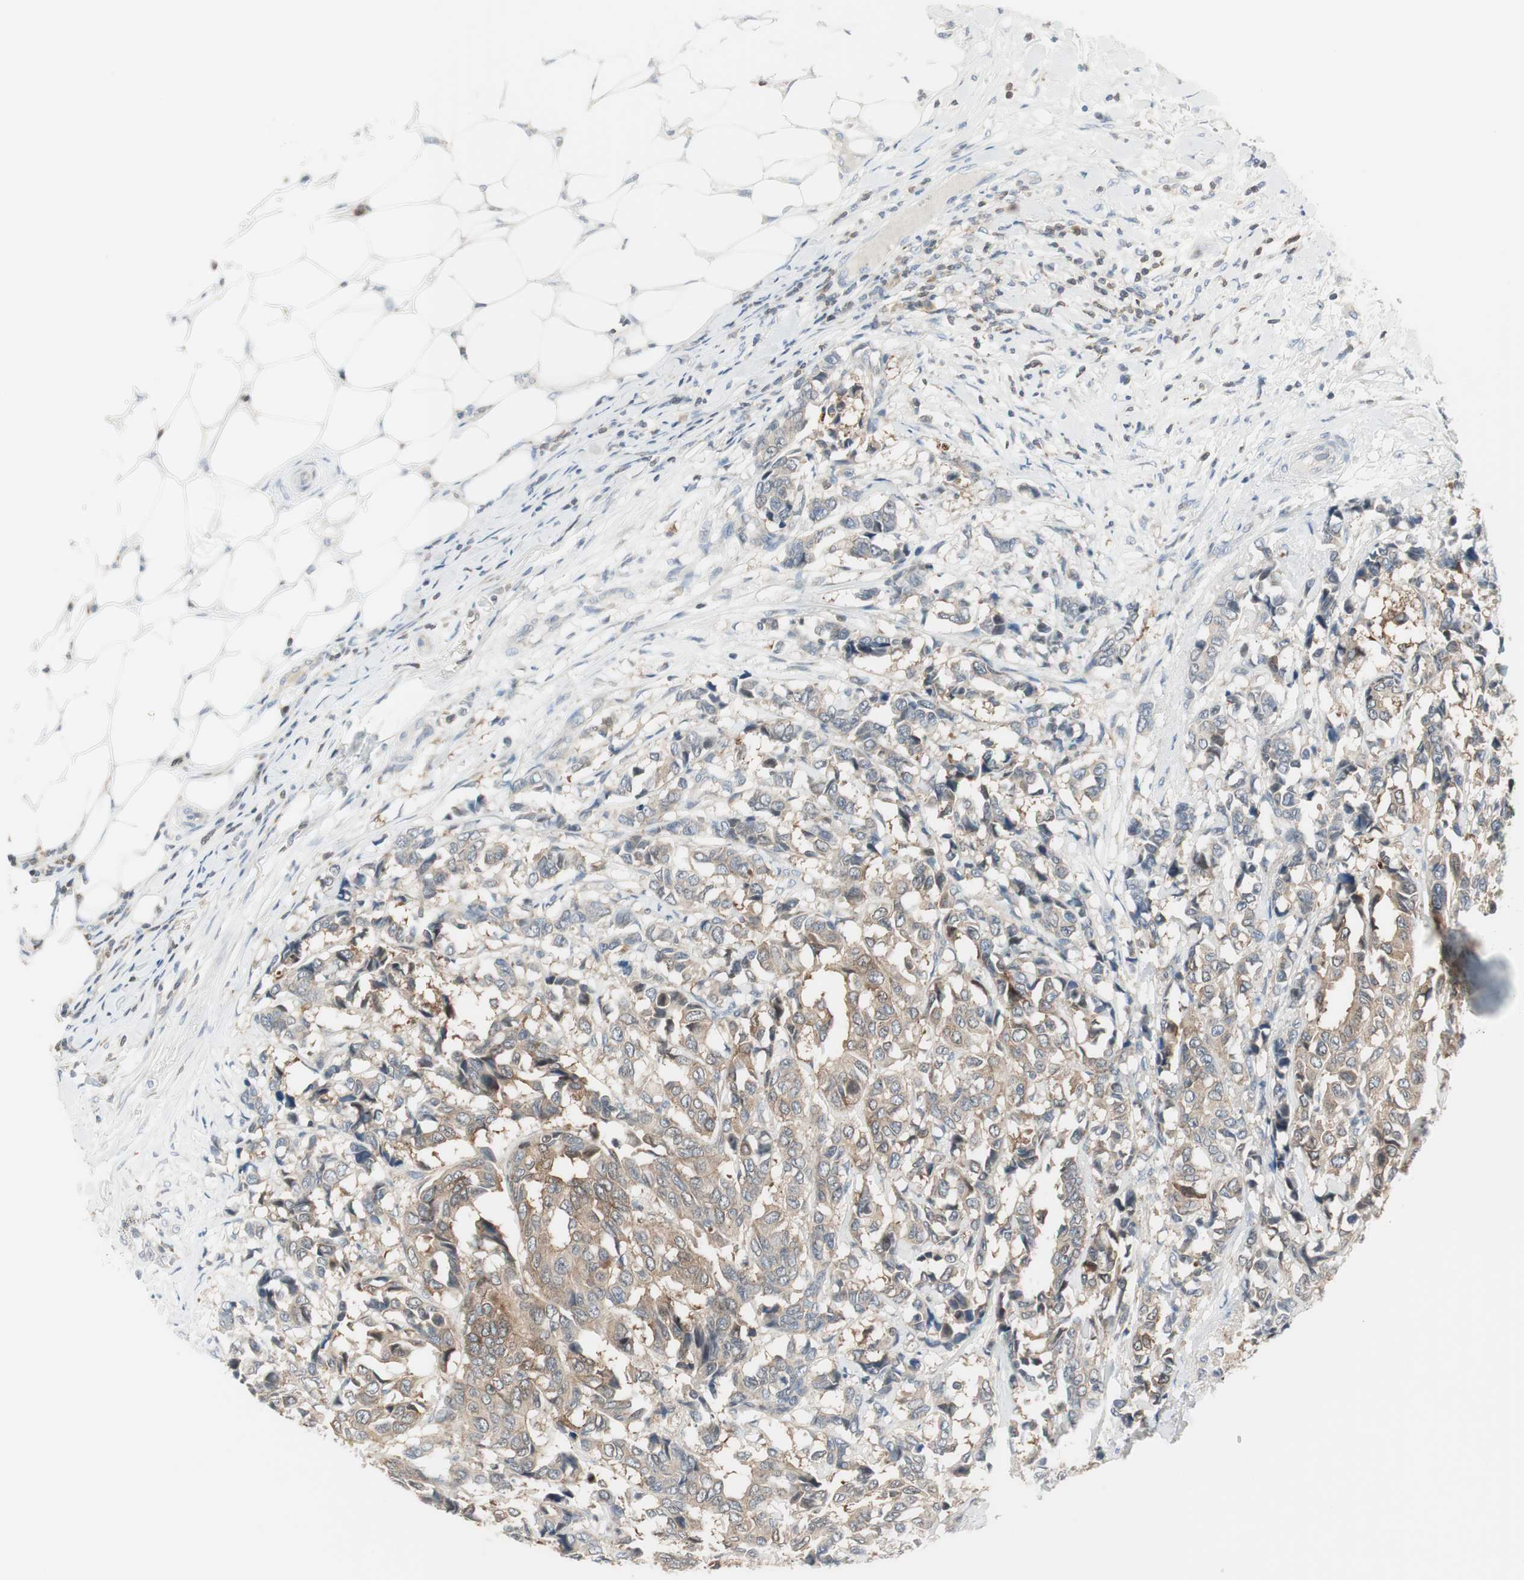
{"staining": {"intensity": "weak", "quantity": ">75%", "location": "cytoplasmic/membranous"}, "tissue": "breast cancer", "cell_type": "Tumor cells", "image_type": "cancer", "snomed": [{"axis": "morphology", "description": "Duct carcinoma"}, {"axis": "topography", "description": "Breast"}], "caption": "Breast intraductal carcinoma stained with DAB (3,3'-diaminobenzidine) immunohistochemistry shows low levels of weak cytoplasmic/membranous staining in about >75% of tumor cells. The protein of interest is shown in brown color, while the nuclei are stained blue.", "gene": "SLC9A3R1", "patient": {"sex": "female", "age": 87}}